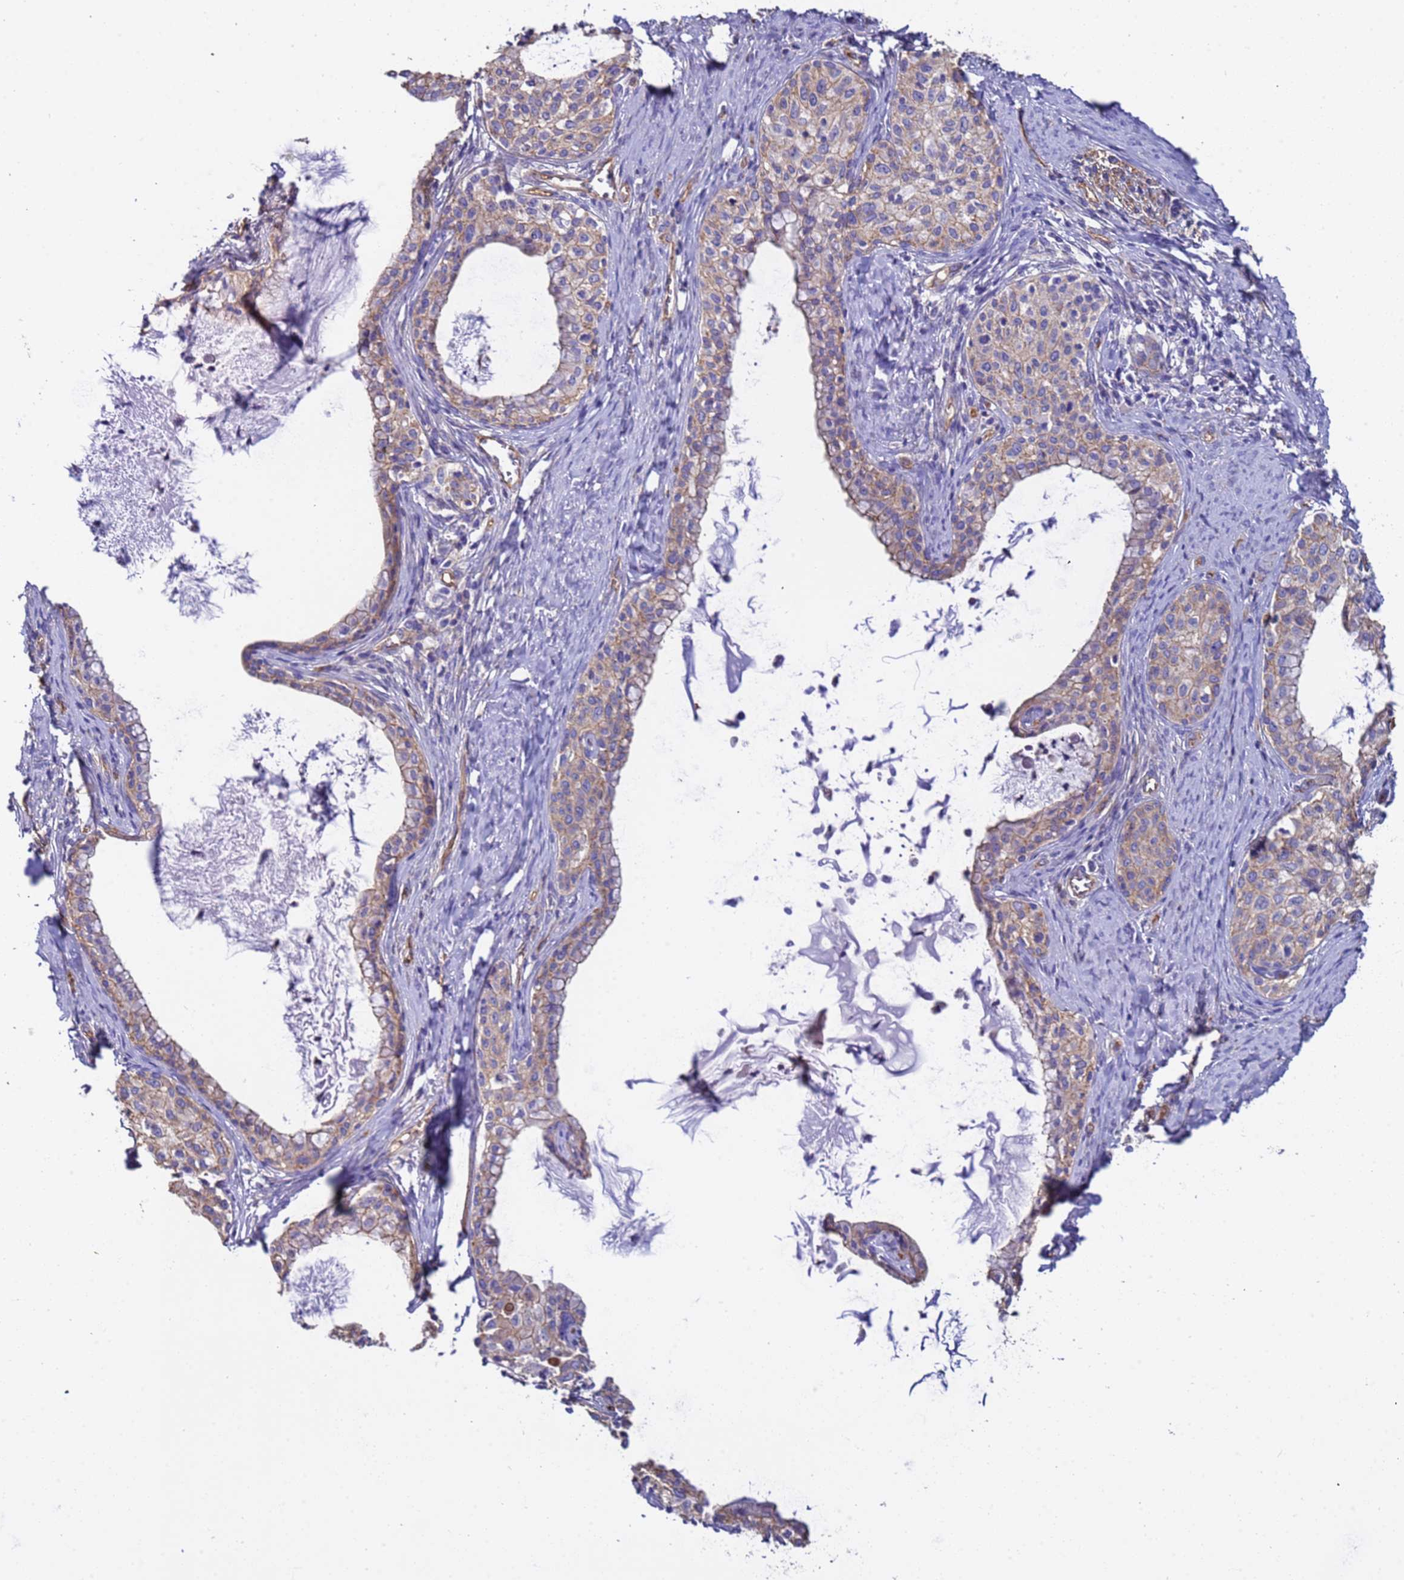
{"staining": {"intensity": "weak", "quantity": ">75%", "location": "cytoplasmic/membranous"}, "tissue": "cervical cancer", "cell_type": "Tumor cells", "image_type": "cancer", "snomed": [{"axis": "morphology", "description": "Squamous cell carcinoma, NOS"}, {"axis": "morphology", "description": "Adenocarcinoma, NOS"}, {"axis": "topography", "description": "Cervix"}], "caption": "IHC photomicrograph of adenocarcinoma (cervical) stained for a protein (brown), which reveals low levels of weak cytoplasmic/membranous positivity in approximately >75% of tumor cells.", "gene": "ZNF248", "patient": {"sex": "female", "age": 52}}